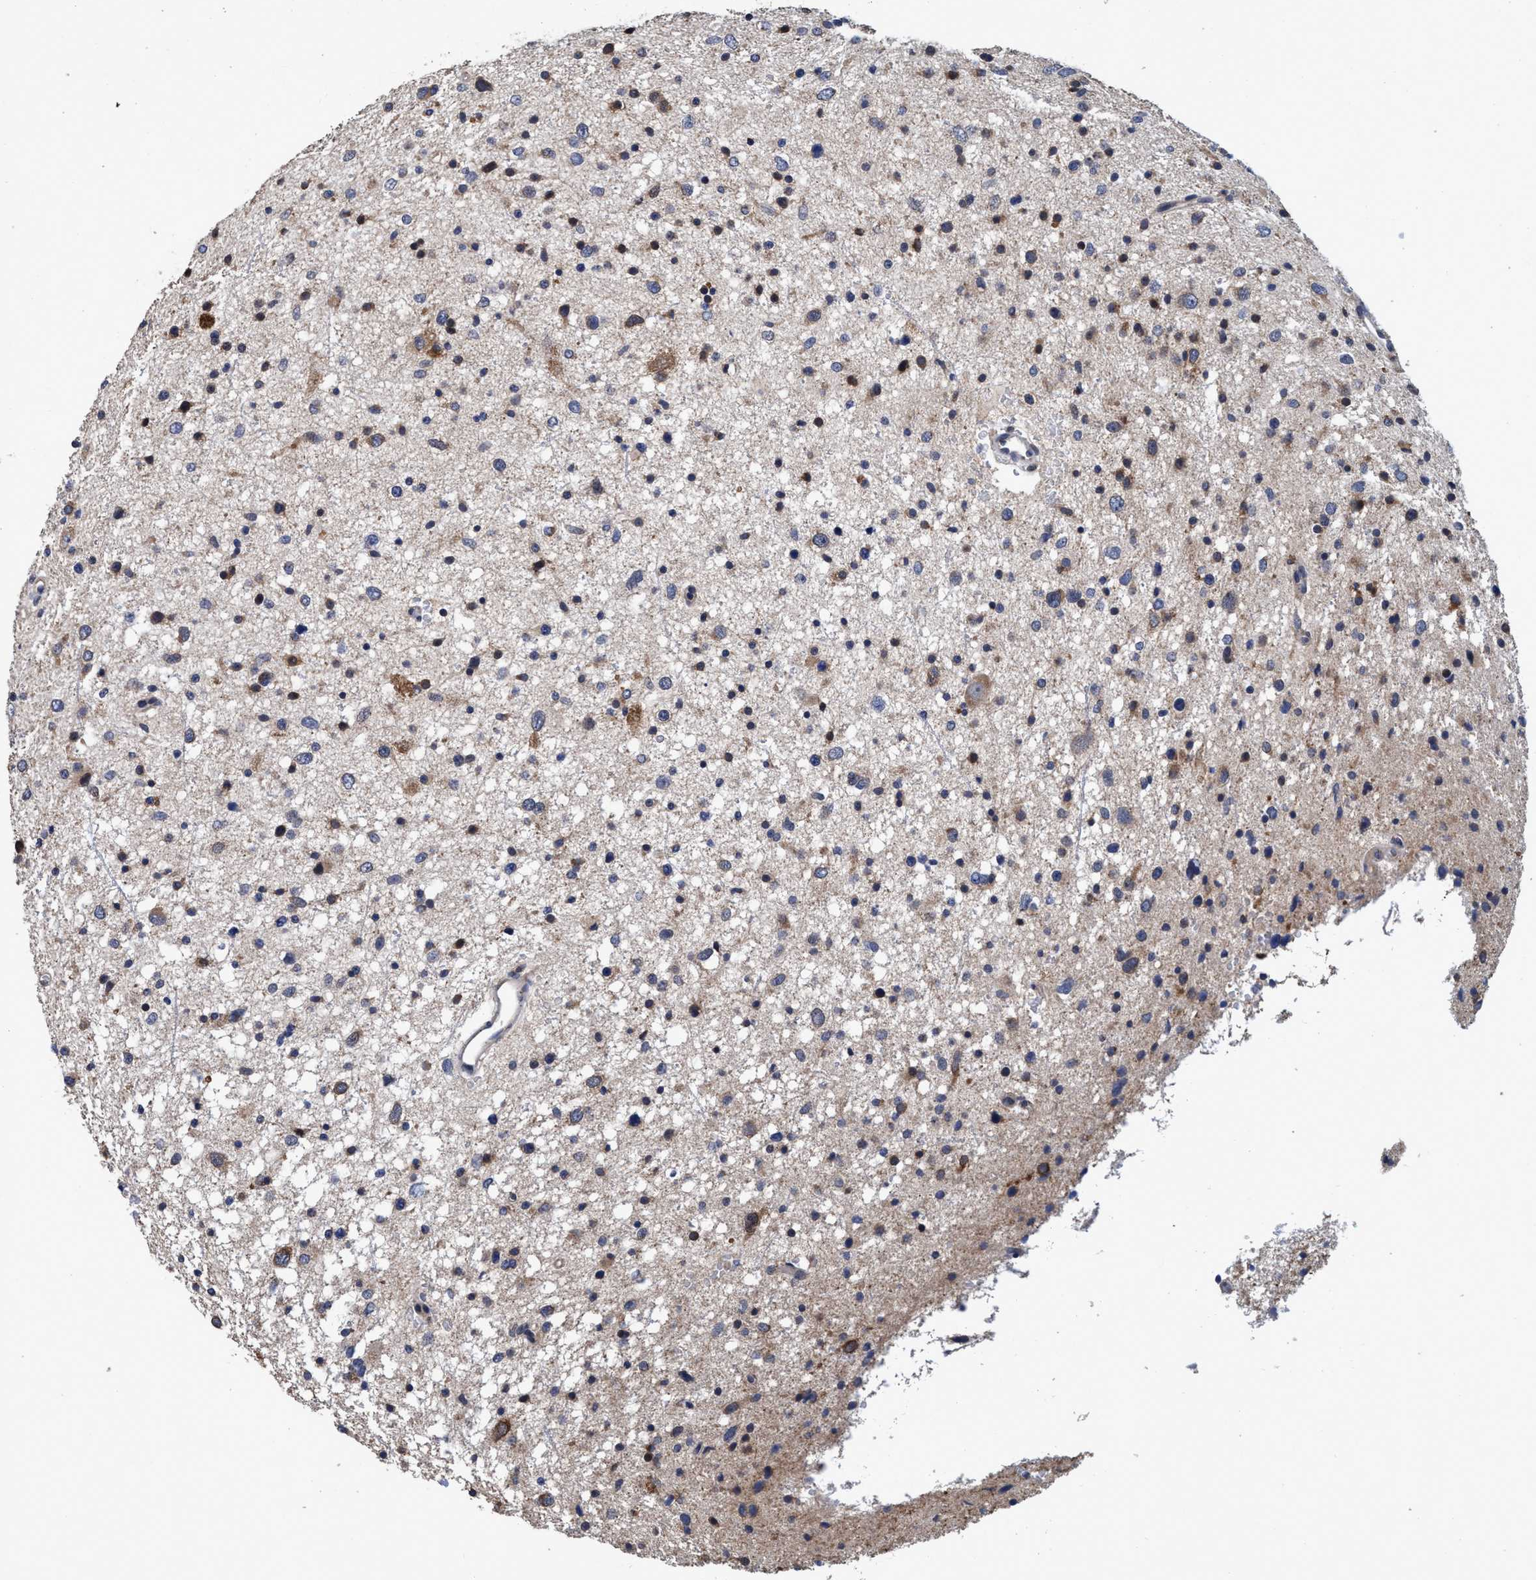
{"staining": {"intensity": "weak", "quantity": "25%-75%", "location": "cytoplasmic/membranous"}, "tissue": "glioma", "cell_type": "Tumor cells", "image_type": "cancer", "snomed": [{"axis": "morphology", "description": "Glioma, malignant, Low grade"}, {"axis": "topography", "description": "Brain"}], "caption": "A micrograph of glioma stained for a protein exhibits weak cytoplasmic/membranous brown staining in tumor cells.", "gene": "CALCOCO2", "patient": {"sex": "female", "age": 37}}